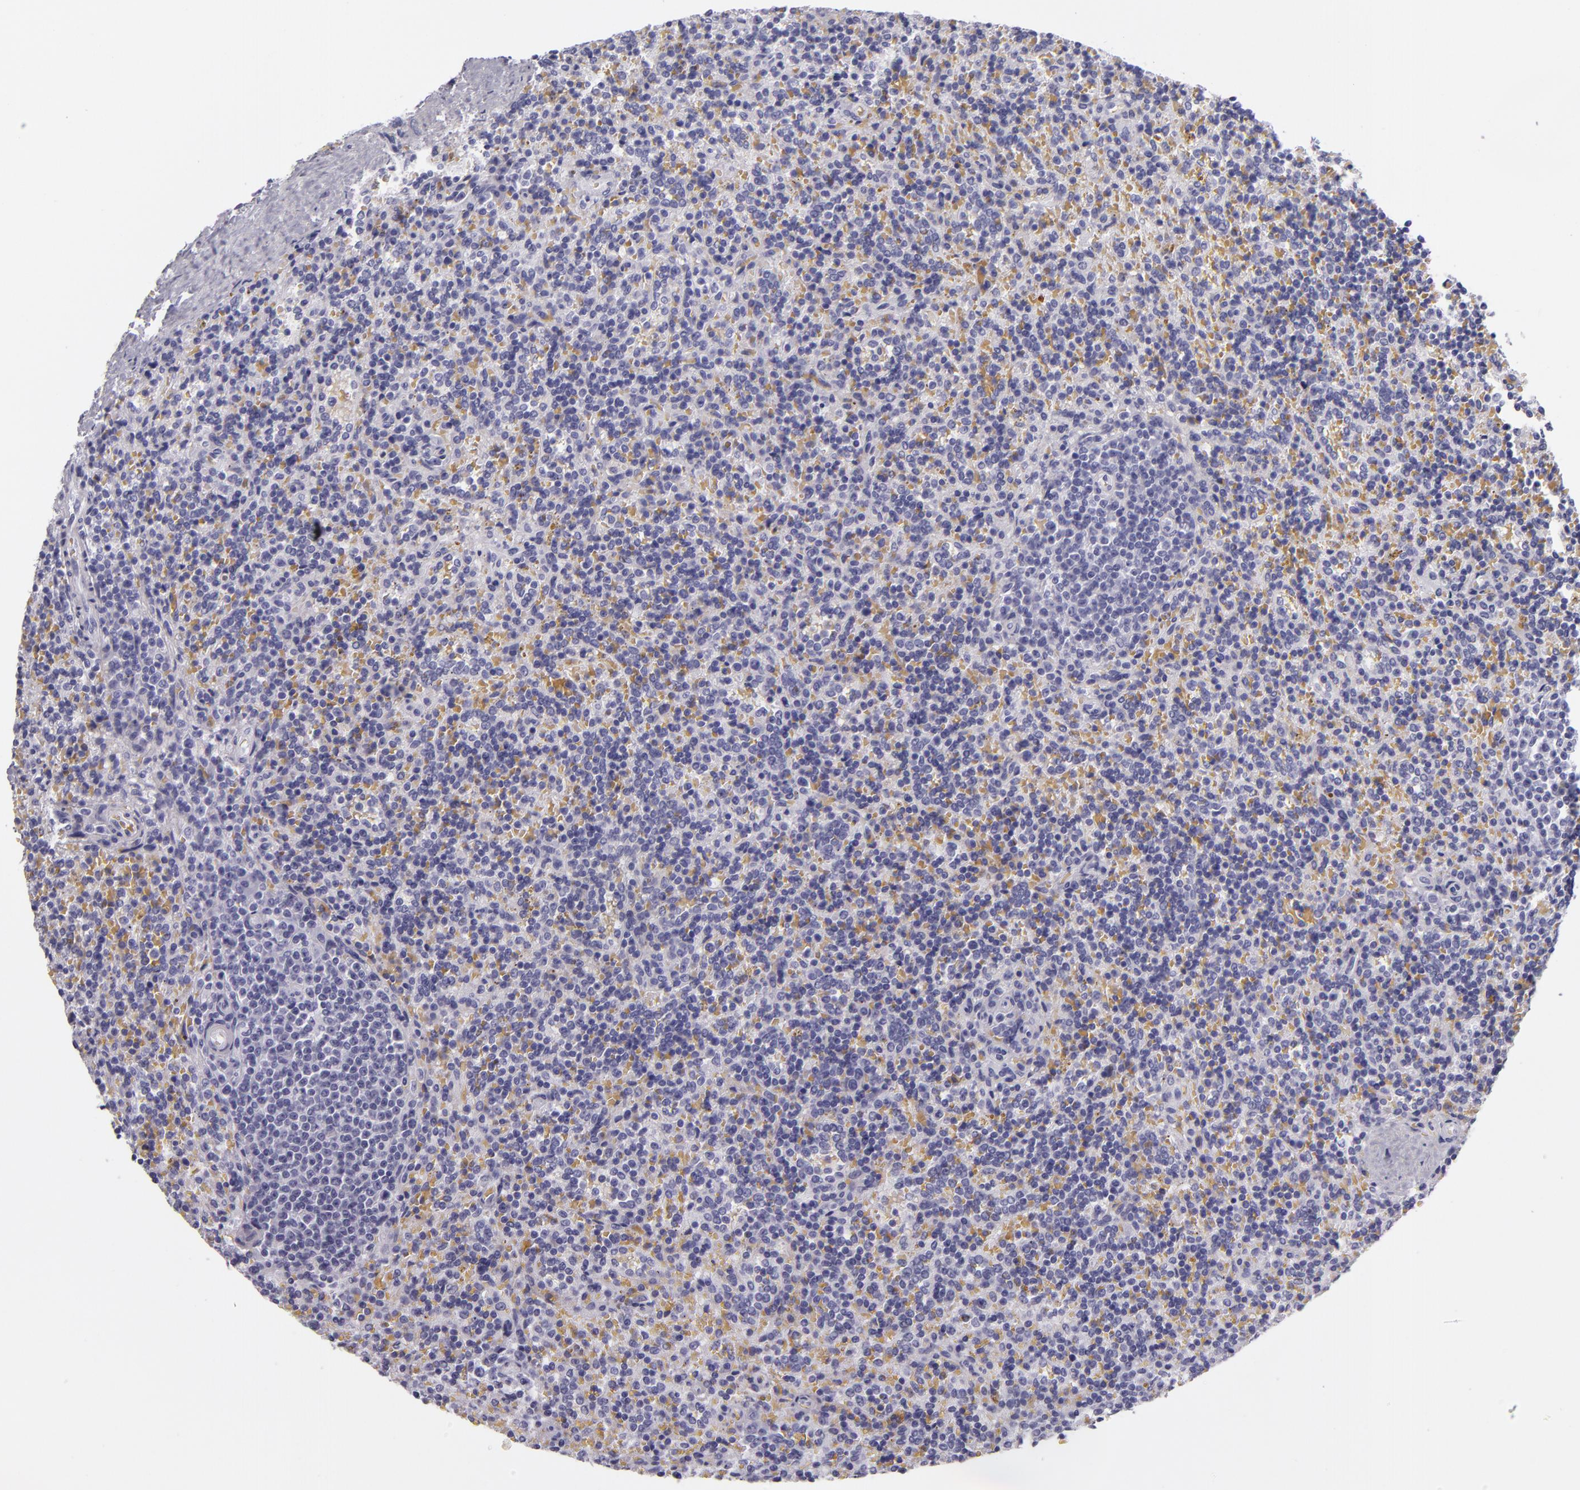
{"staining": {"intensity": "negative", "quantity": "none", "location": "none"}, "tissue": "lymphoma", "cell_type": "Tumor cells", "image_type": "cancer", "snomed": [{"axis": "morphology", "description": "Malignant lymphoma, non-Hodgkin's type, Low grade"}, {"axis": "topography", "description": "Spleen"}], "caption": "A micrograph of lymphoma stained for a protein displays no brown staining in tumor cells.", "gene": "CR2", "patient": {"sex": "male", "age": 67}}